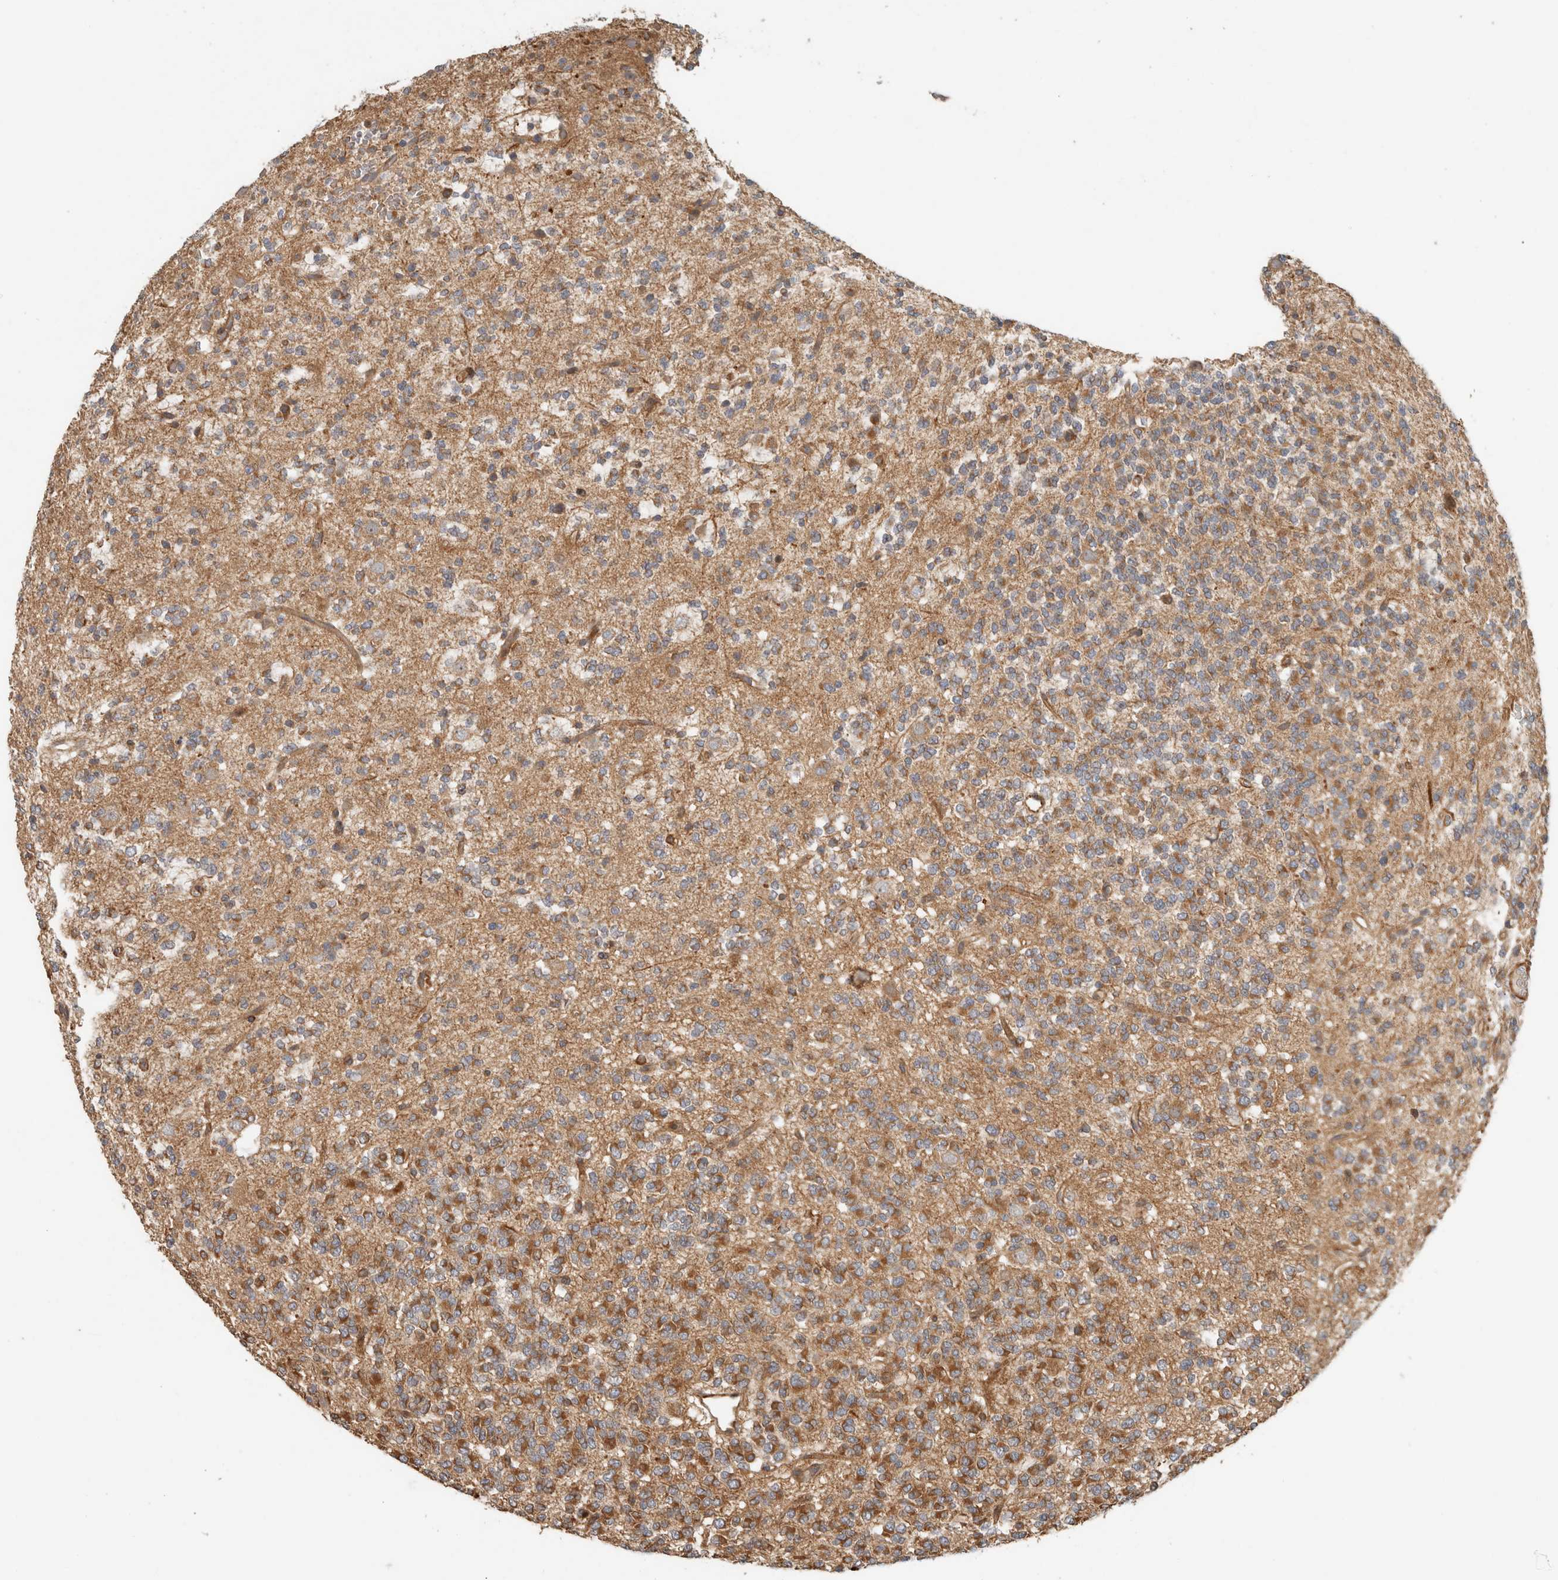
{"staining": {"intensity": "moderate", "quantity": ">75%", "location": "cytoplasmic/membranous"}, "tissue": "glioma", "cell_type": "Tumor cells", "image_type": "cancer", "snomed": [{"axis": "morphology", "description": "Glioma, malignant, Low grade"}, {"axis": "topography", "description": "Brain"}], "caption": "IHC (DAB (3,3'-diaminobenzidine)) staining of glioma displays moderate cytoplasmic/membranous protein expression in about >75% of tumor cells.", "gene": "SIPA1L2", "patient": {"sex": "male", "age": 38}}